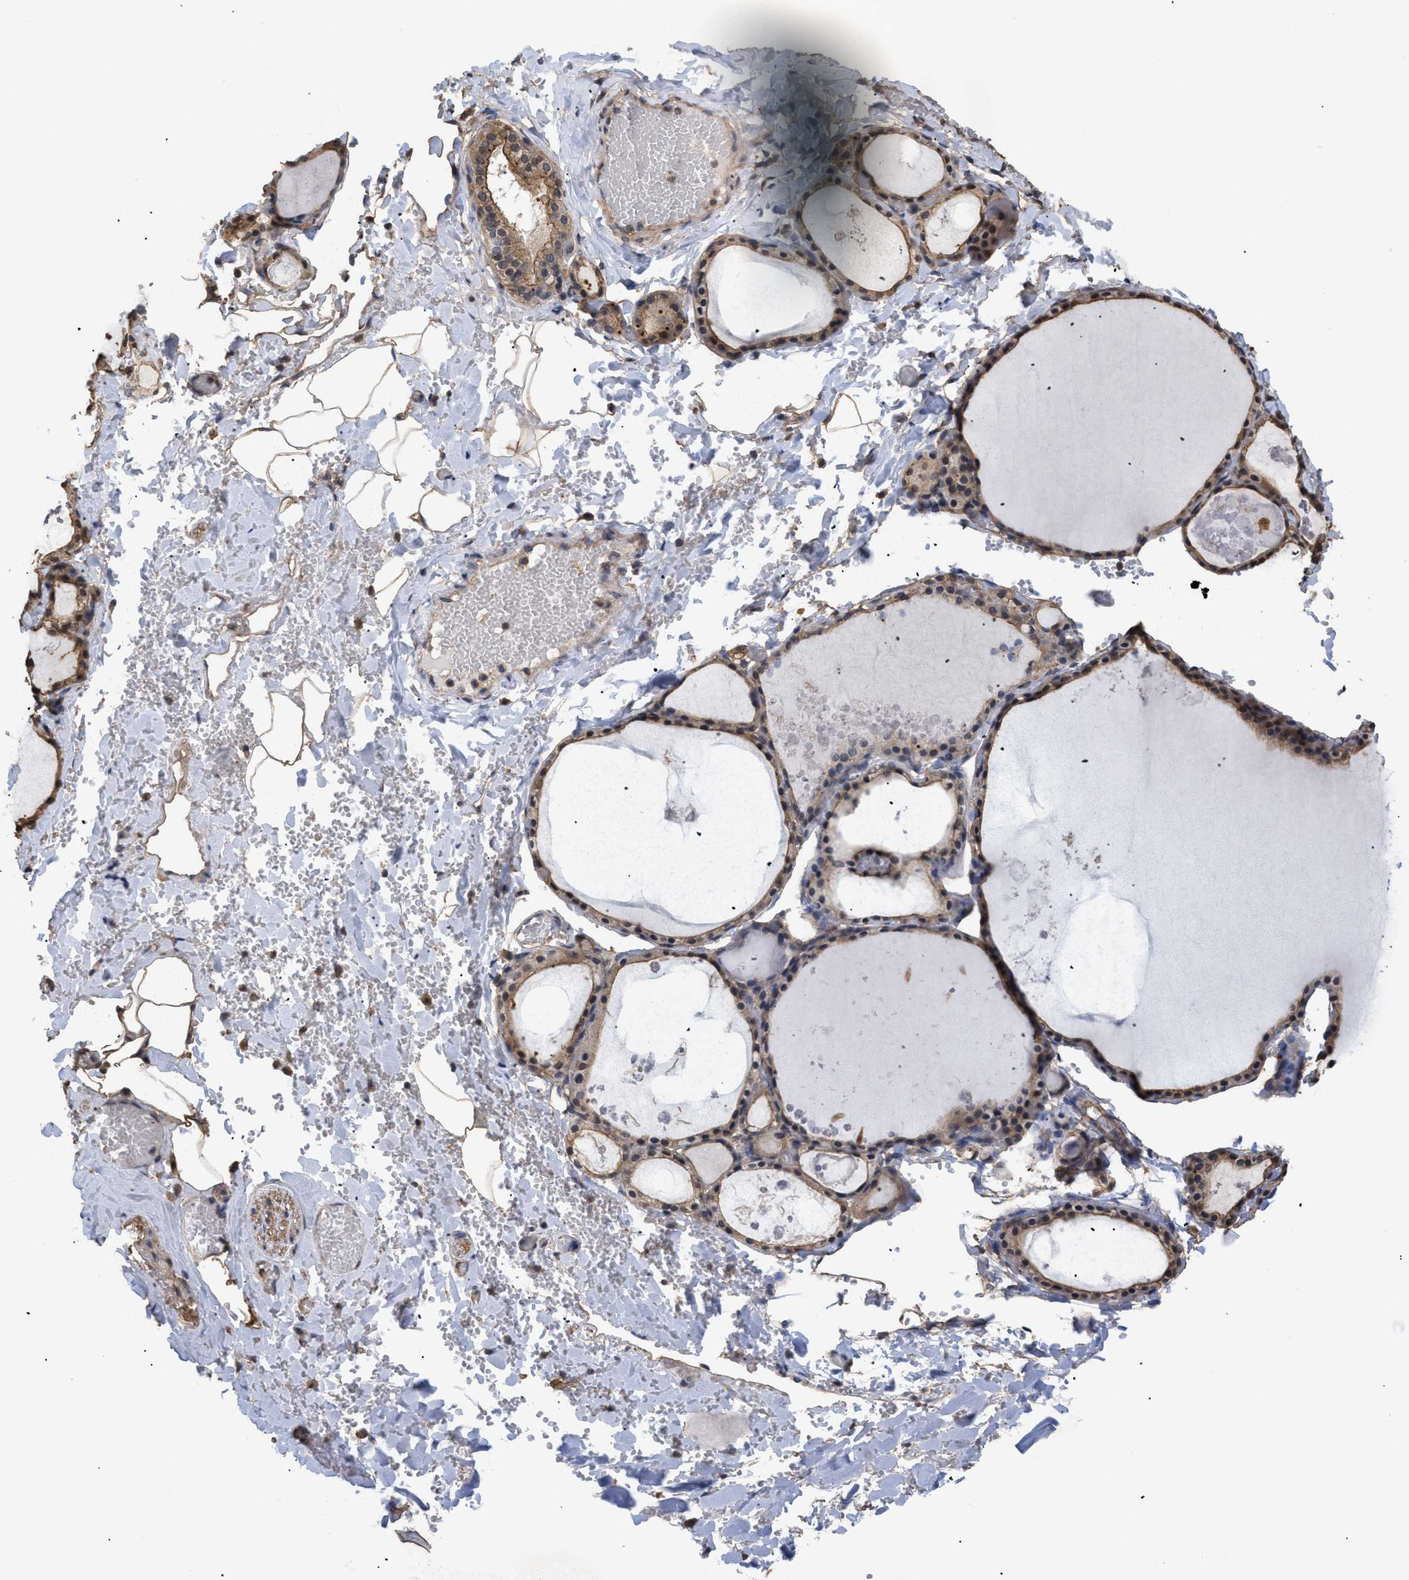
{"staining": {"intensity": "moderate", "quantity": ">75%", "location": "cytoplasmic/membranous"}, "tissue": "thyroid gland", "cell_type": "Glandular cells", "image_type": "normal", "snomed": [{"axis": "morphology", "description": "Normal tissue, NOS"}, {"axis": "topography", "description": "Thyroid gland"}], "caption": "This image shows IHC staining of unremarkable thyroid gland, with medium moderate cytoplasmic/membranous expression in about >75% of glandular cells.", "gene": "CALM1", "patient": {"sex": "male", "age": 56}}